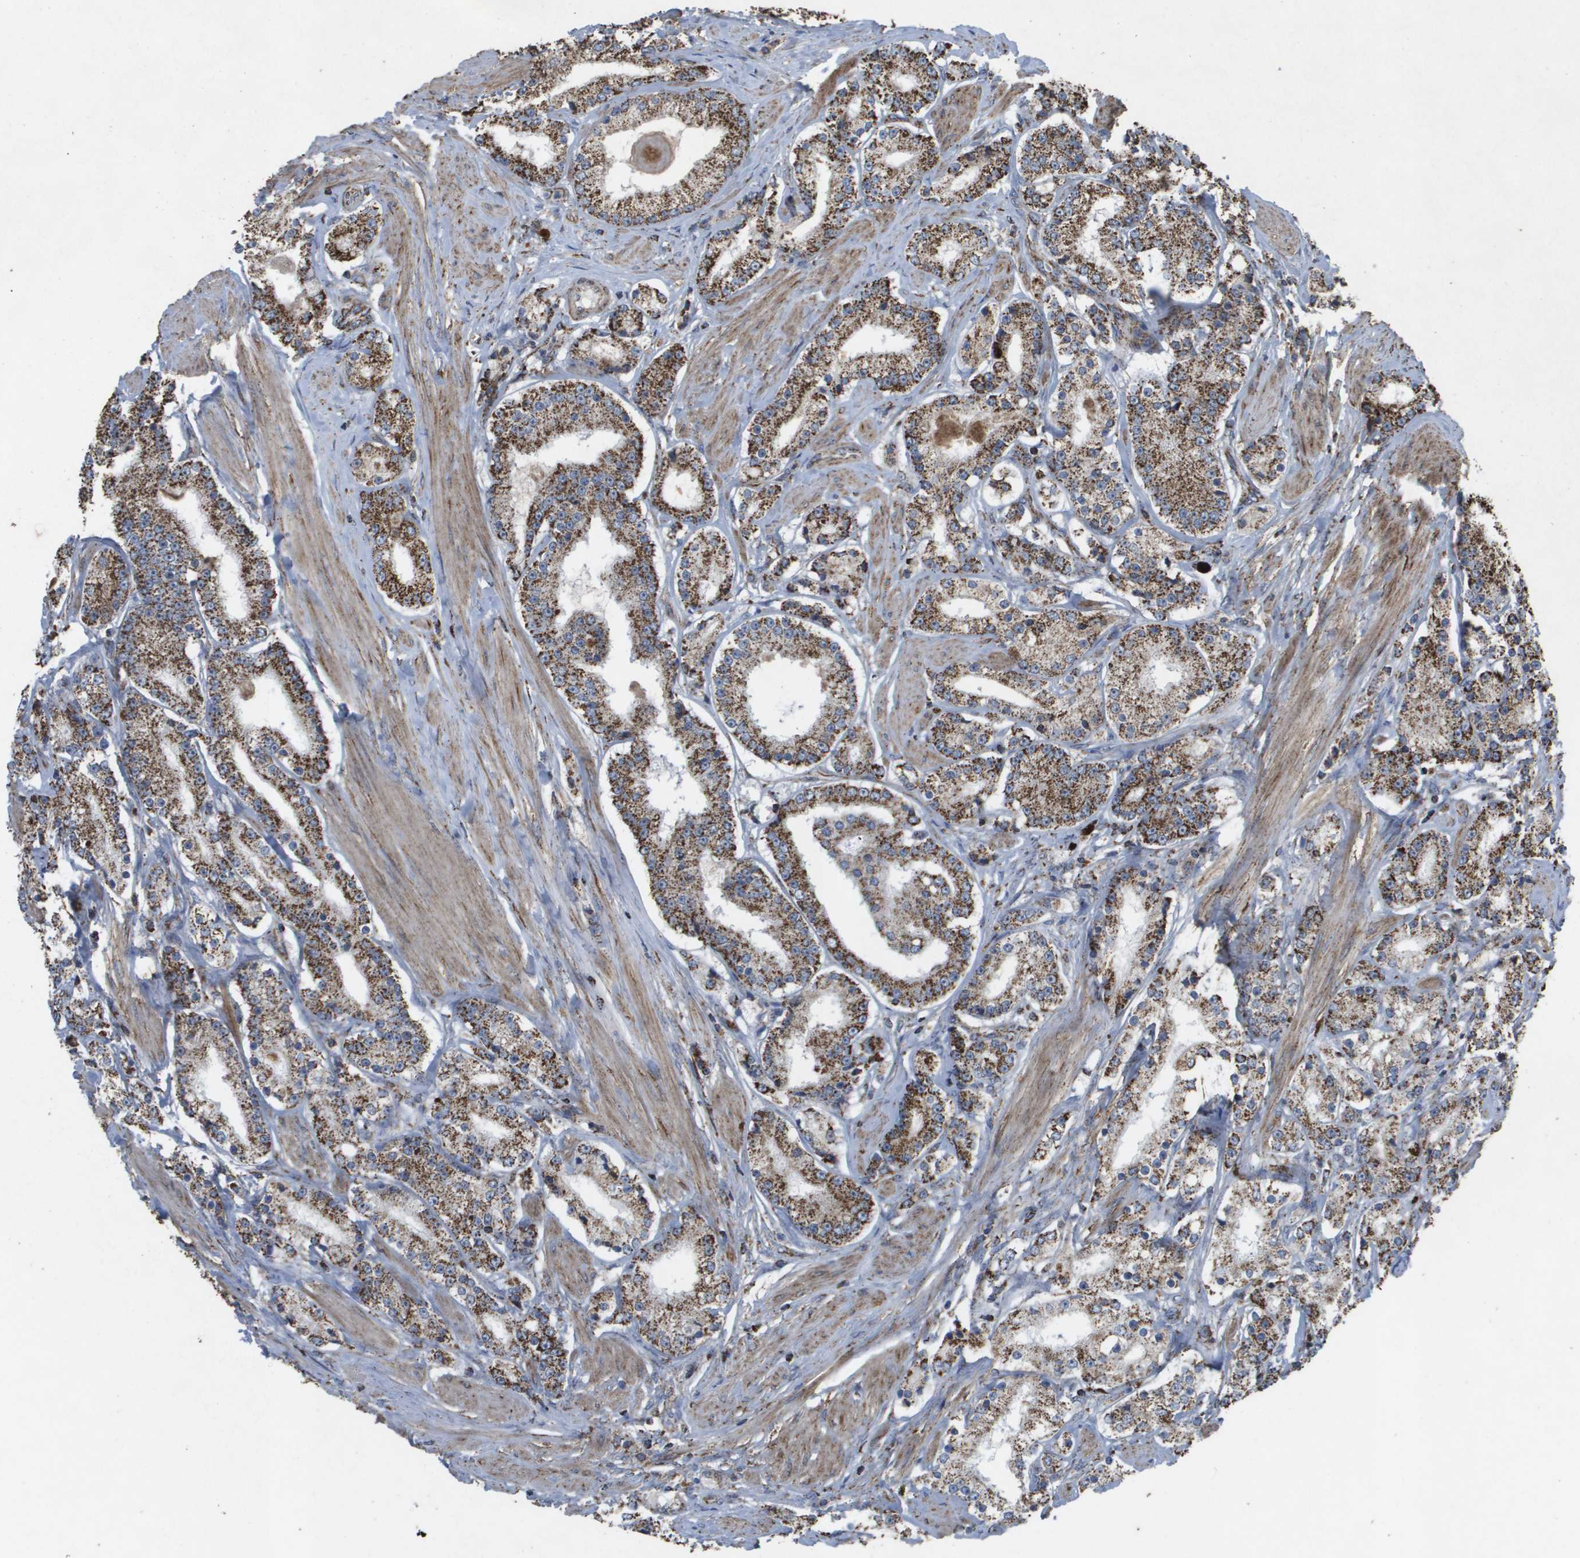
{"staining": {"intensity": "strong", "quantity": ">75%", "location": "cytoplasmic/membranous"}, "tissue": "prostate cancer", "cell_type": "Tumor cells", "image_type": "cancer", "snomed": [{"axis": "morphology", "description": "Adenocarcinoma, Low grade"}, {"axis": "topography", "description": "Prostate"}], "caption": "Immunohistochemical staining of prostate cancer demonstrates strong cytoplasmic/membranous protein expression in about >75% of tumor cells.", "gene": "HSPE1", "patient": {"sex": "male", "age": 63}}